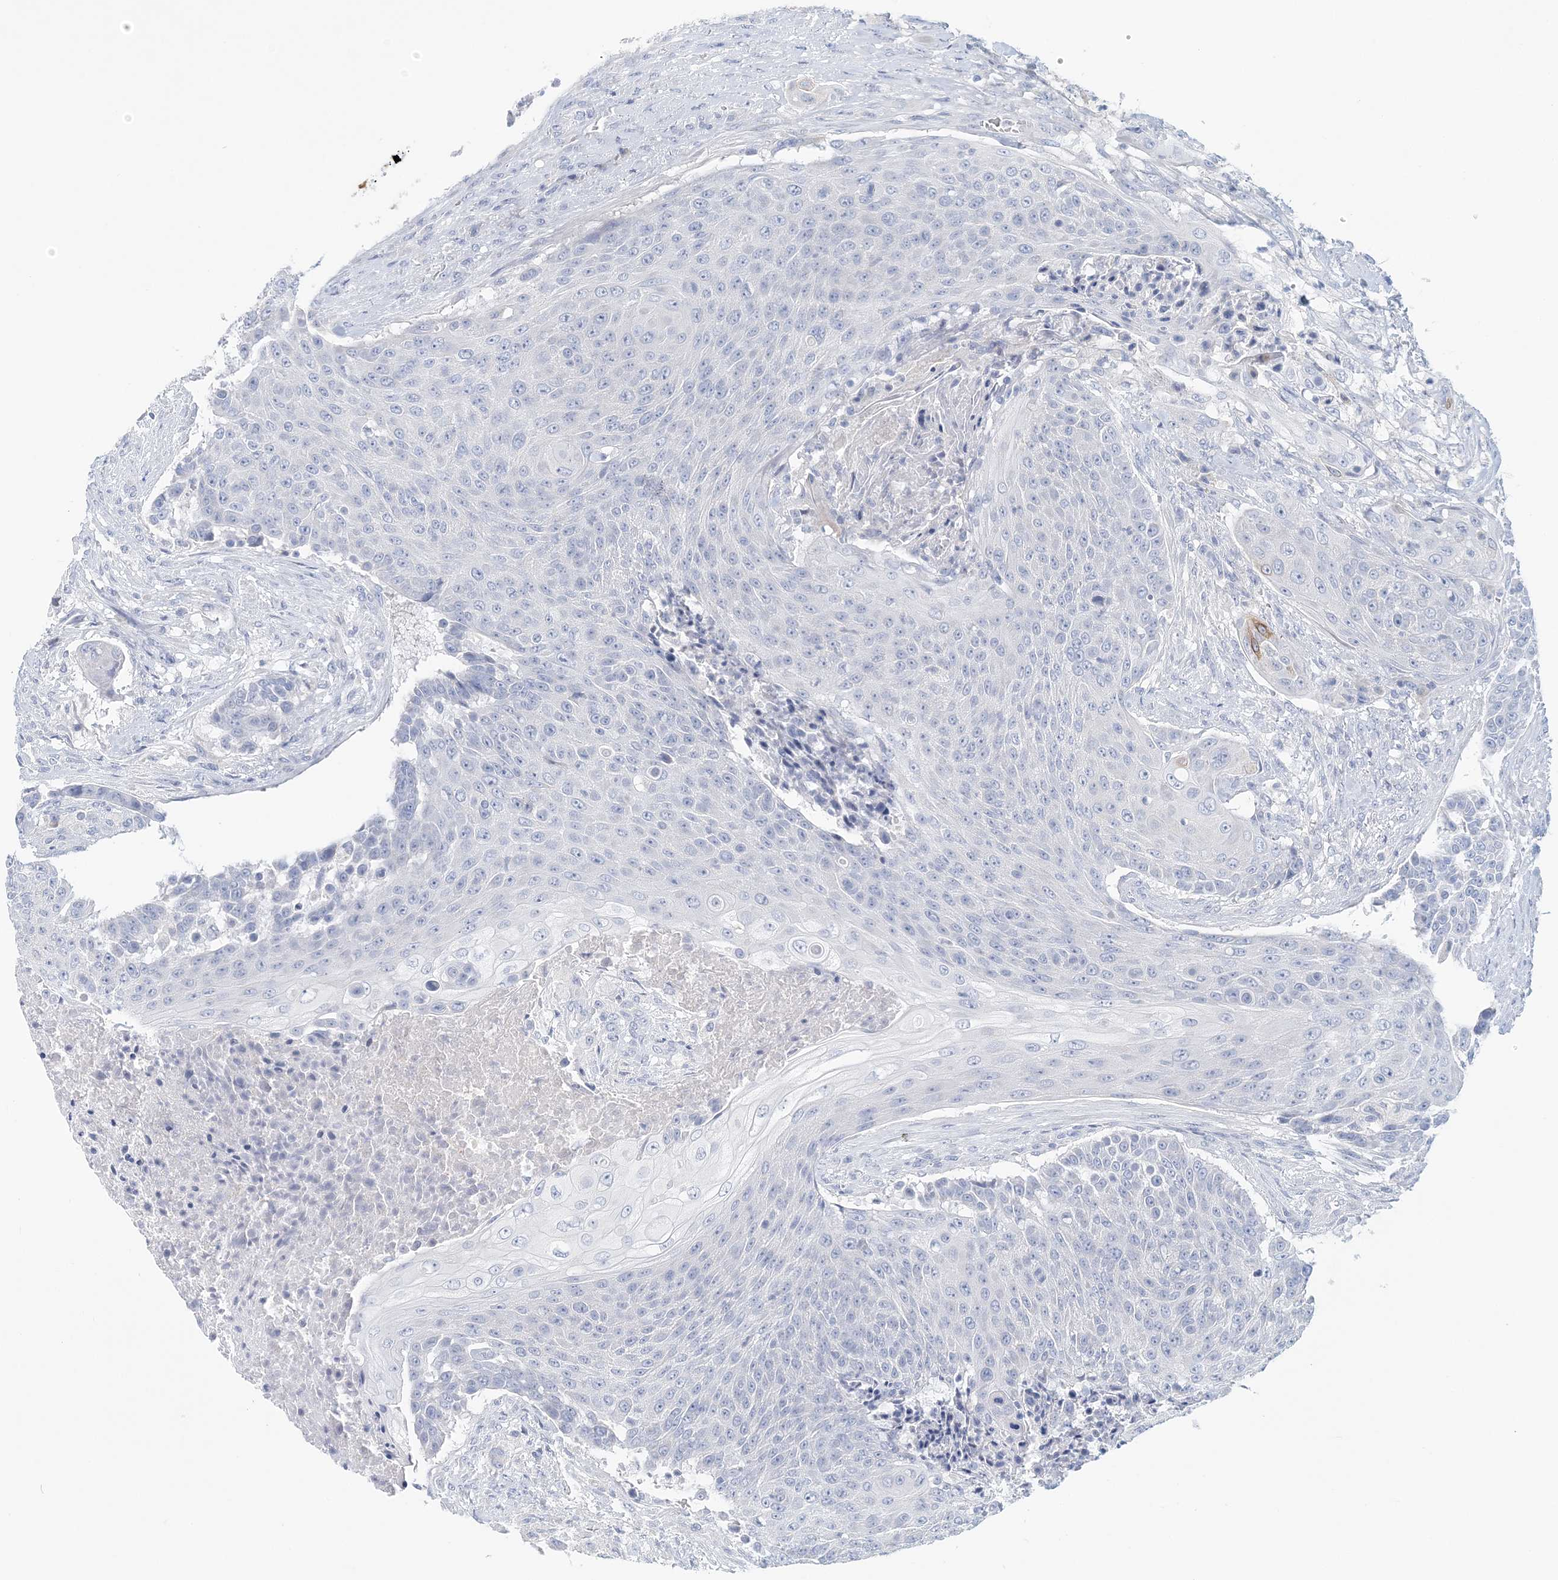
{"staining": {"intensity": "negative", "quantity": "none", "location": "none"}, "tissue": "urothelial cancer", "cell_type": "Tumor cells", "image_type": "cancer", "snomed": [{"axis": "morphology", "description": "Urothelial carcinoma, High grade"}, {"axis": "topography", "description": "Urinary bladder"}], "caption": "Immunohistochemical staining of human high-grade urothelial carcinoma shows no significant staining in tumor cells. (Stains: DAB (3,3'-diaminobenzidine) immunohistochemistry (IHC) with hematoxylin counter stain, Microscopy: brightfield microscopy at high magnification).", "gene": "LRRIQ4", "patient": {"sex": "female", "age": 63}}